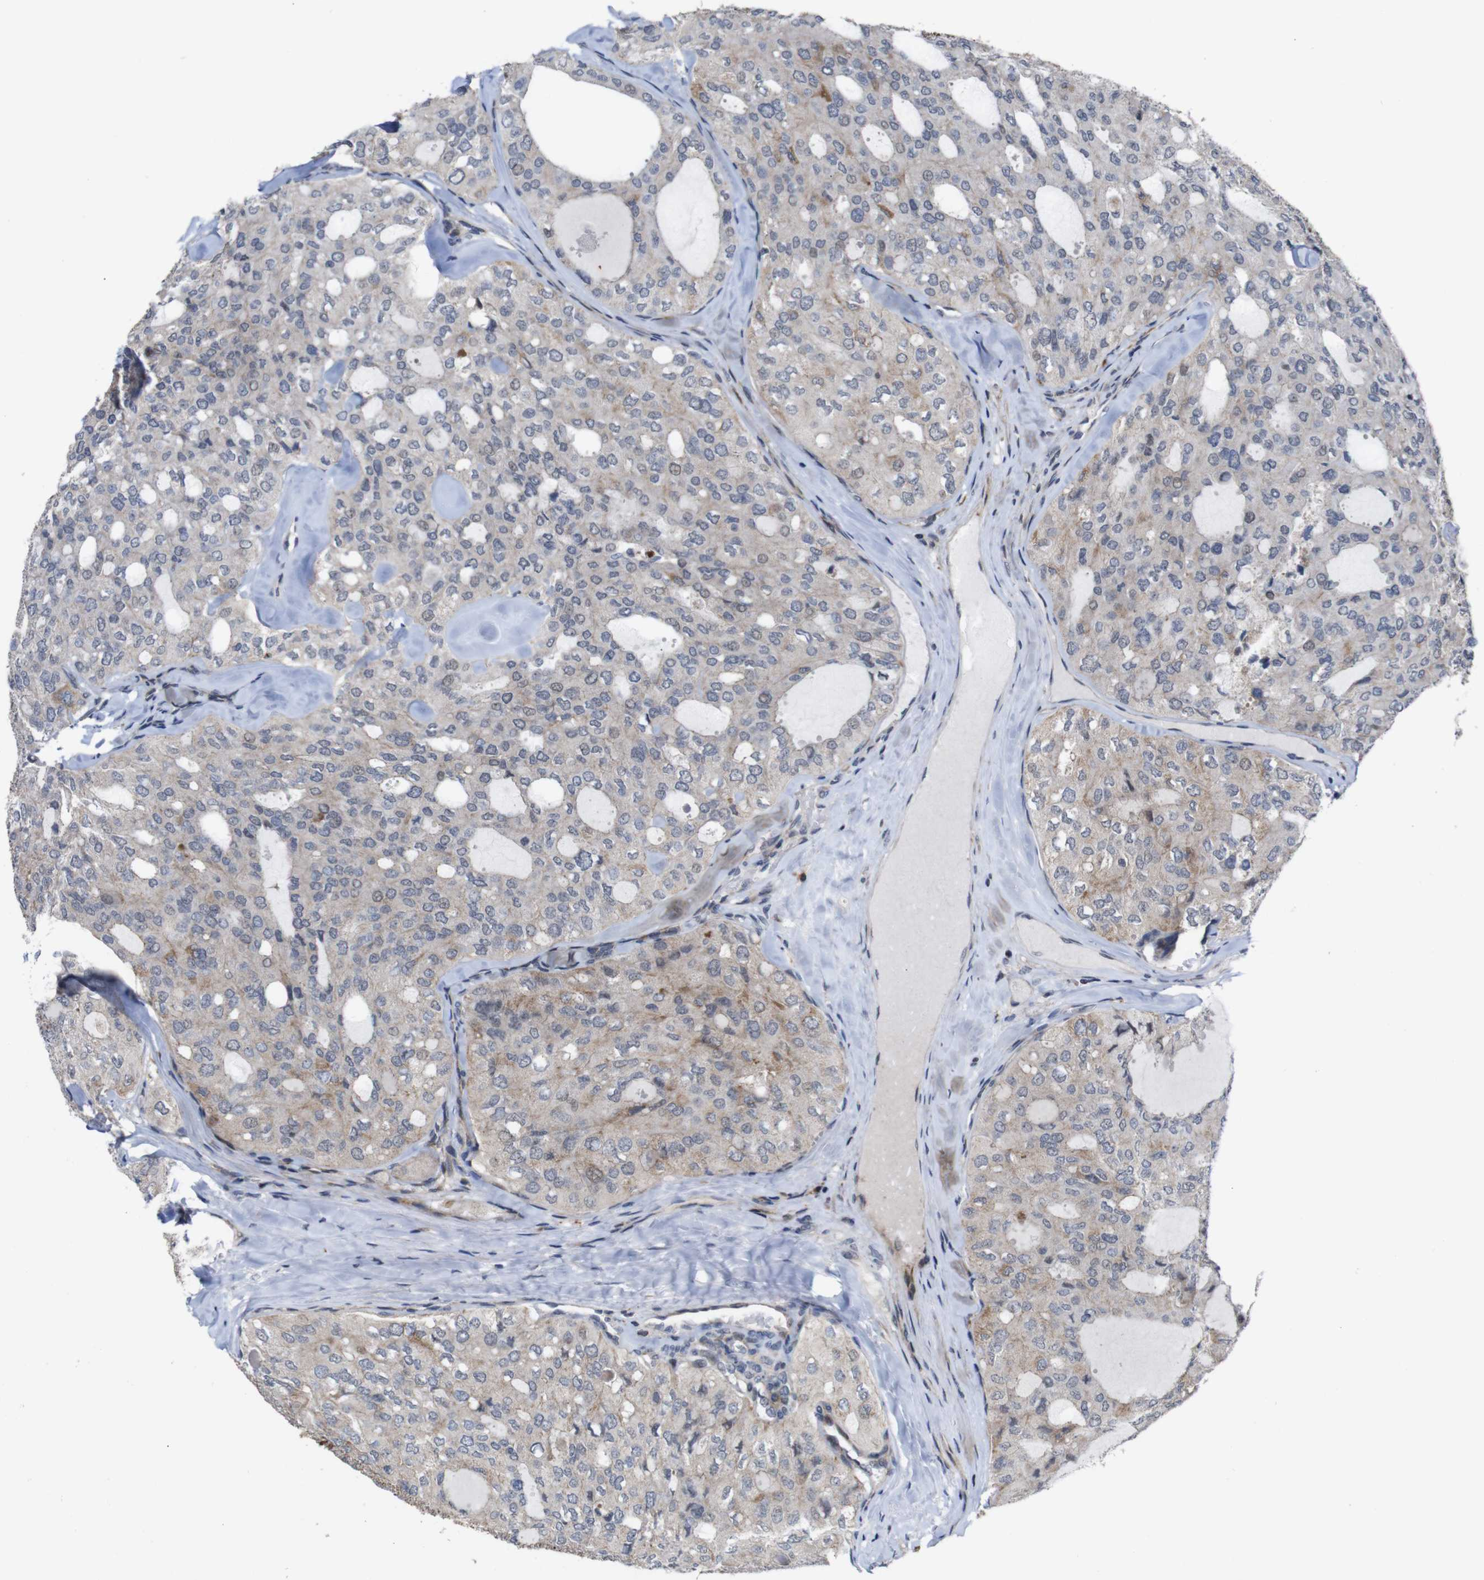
{"staining": {"intensity": "weak", "quantity": ">75%", "location": "cytoplasmic/membranous"}, "tissue": "thyroid cancer", "cell_type": "Tumor cells", "image_type": "cancer", "snomed": [{"axis": "morphology", "description": "Follicular adenoma carcinoma, NOS"}, {"axis": "topography", "description": "Thyroid gland"}], "caption": "Immunohistochemical staining of human thyroid follicular adenoma carcinoma demonstrates weak cytoplasmic/membranous protein expression in about >75% of tumor cells. (brown staining indicates protein expression, while blue staining denotes nuclei).", "gene": "ATP7B", "patient": {"sex": "male", "age": 75}}